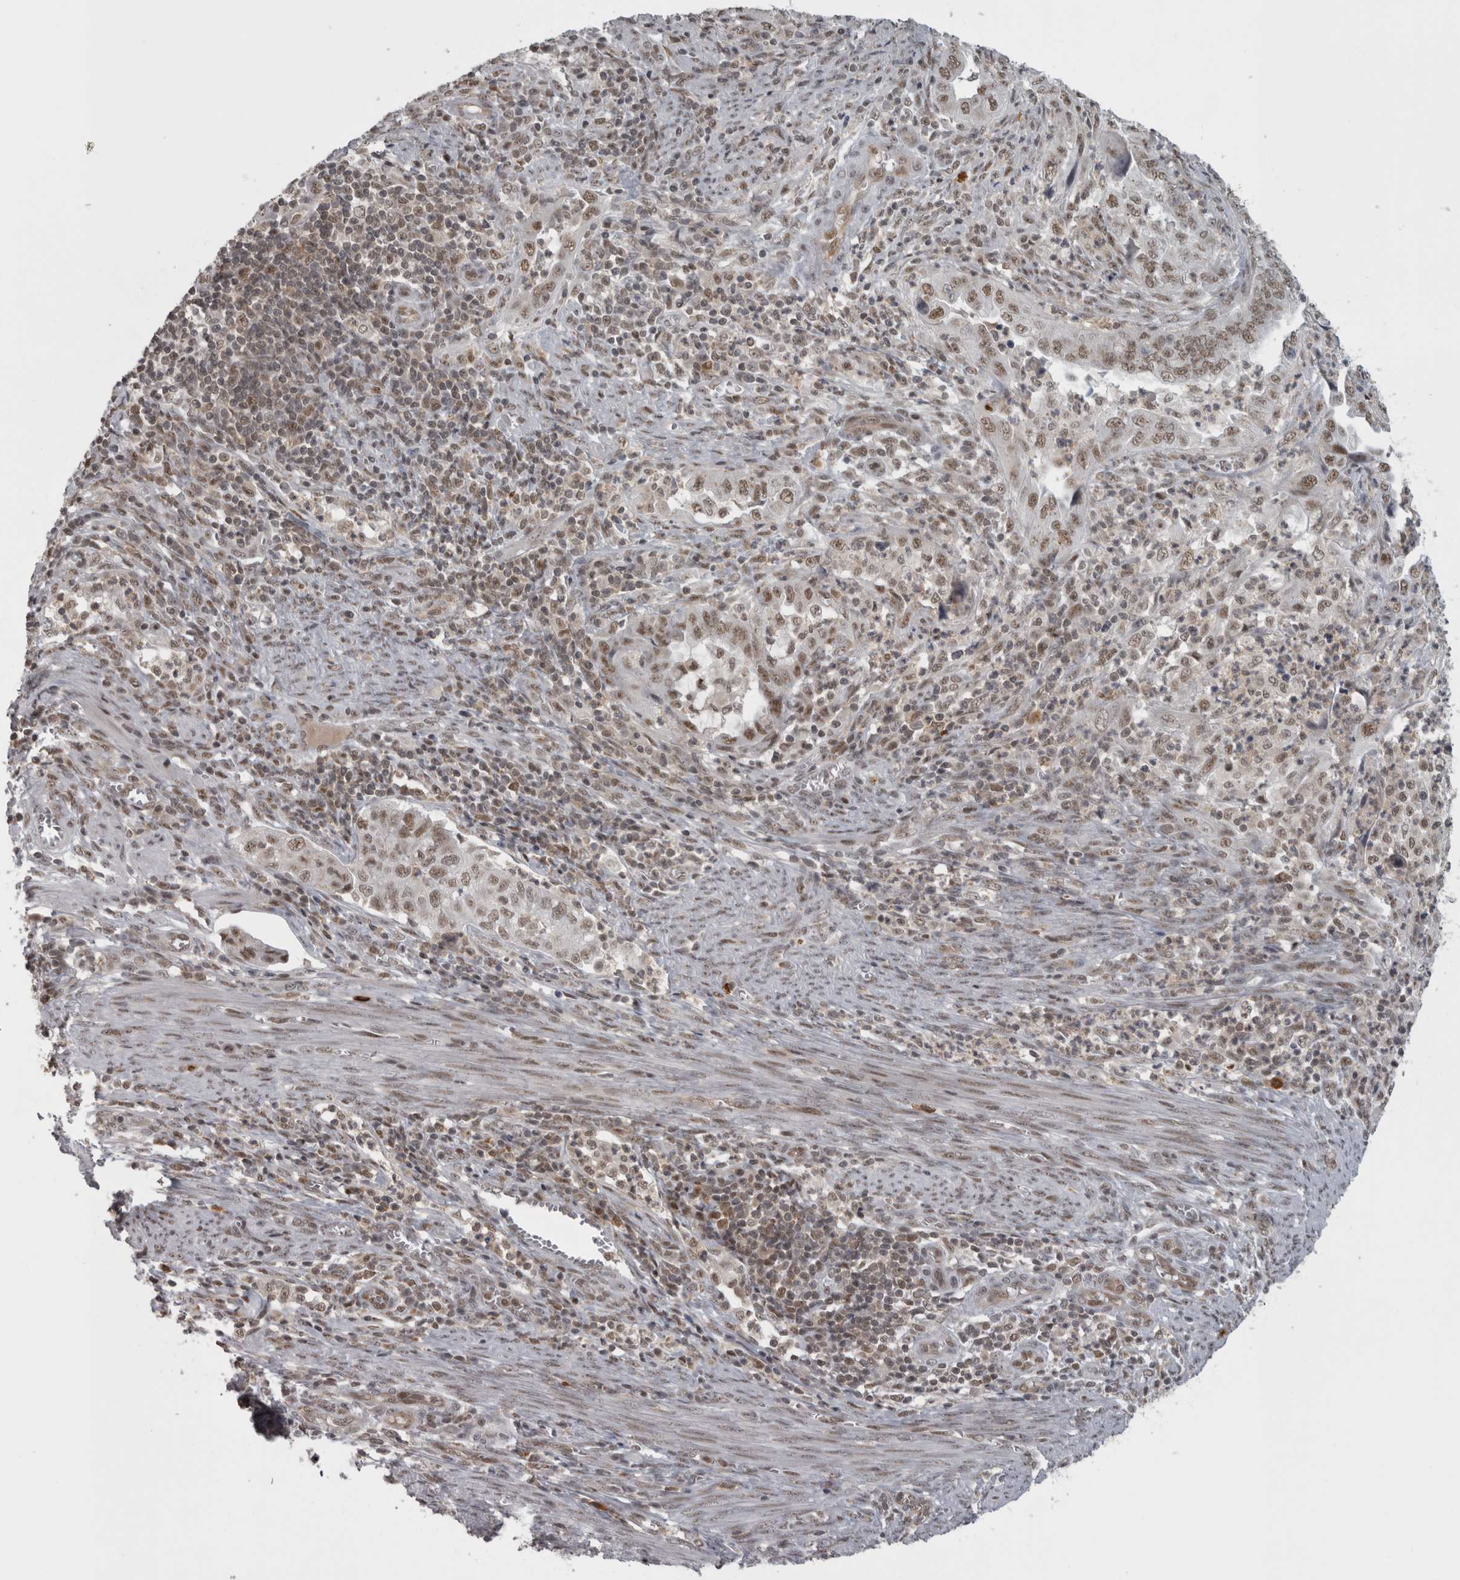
{"staining": {"intensity": "moderate", "quantity": ">75%", "location": "nuclear"}, "tissue": "endometrial cancer", "cell_type": "Tumor cells", "image_type": "cancer", "snomed": [{"axis": "morphology", "description": "Adenocarcinoma, NOS"}, {"axis": "topography", "description": "Endometrium"}], "caption": "Immunohistochemistry (IHC) (DAB) staining of human adenocarcinoma (endometrial) exhibits moderate nuclear protein positivity in about >75% of tumor cells.", "gene": "MICU3", "patient": {"sex": "female", "age": 51}}